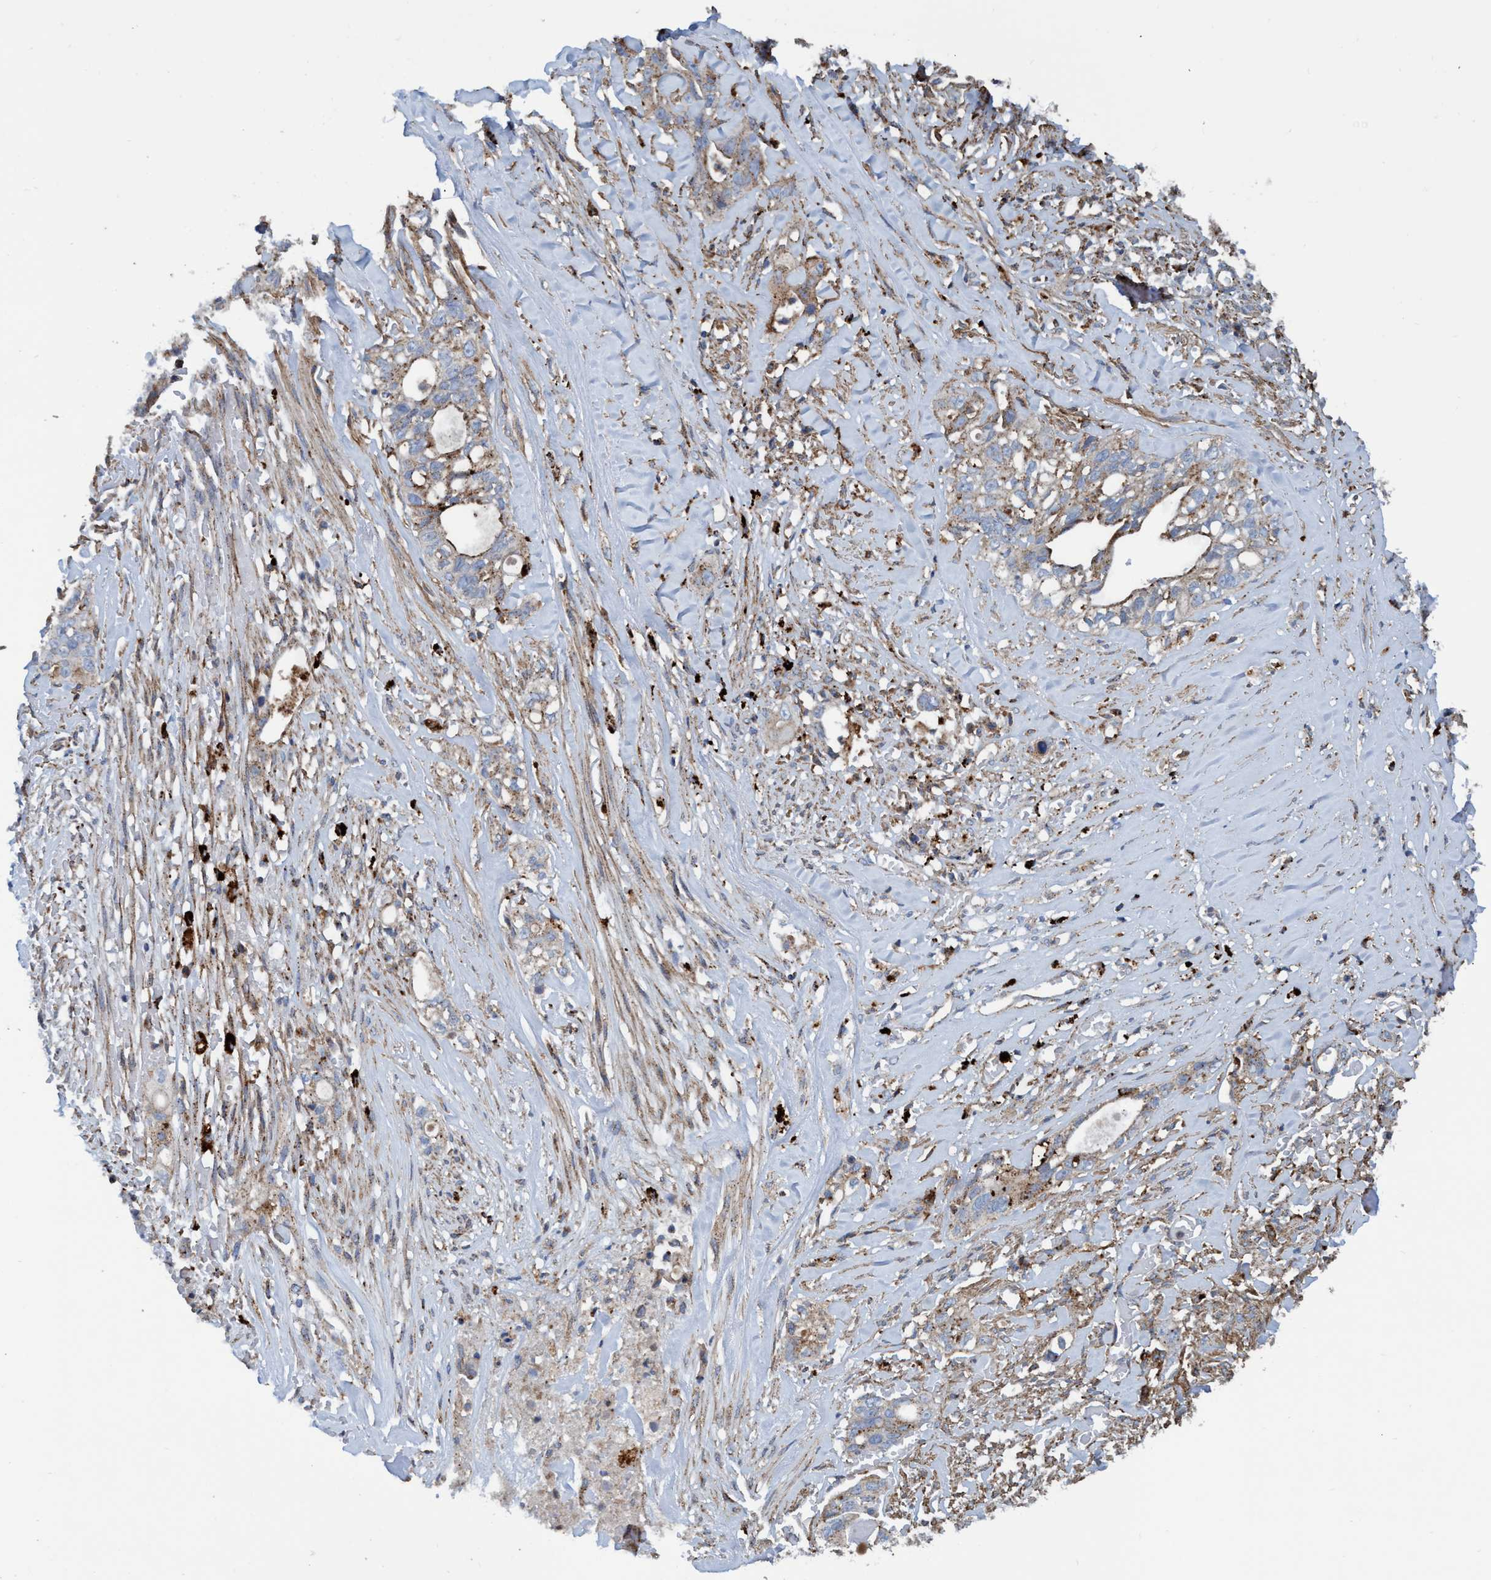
{"staining": {"intensity": "weak", "quantity": "25%-75%", "location": "cytoplasmic/membranous"}, "tissue": "liver cancer", "cell_type": "Tumor cells", "image_type": "cancer", "snomed": [{"axis": "morphology", "description": "Cholangiocarcinoma"}, {"axis": "topography", "description": "Liver"}], "caption": "IHC of human liver cholangiocarcinoma exhibits low levels of weak cytoplasmic/membranous positivity in about 25%-75% of tumor cells. Immunohistochemistry stains the protein in brown and the nuclei are stained blue.", "gene": "TRIM65", "patient": {"sex": "female", "age": 70}}